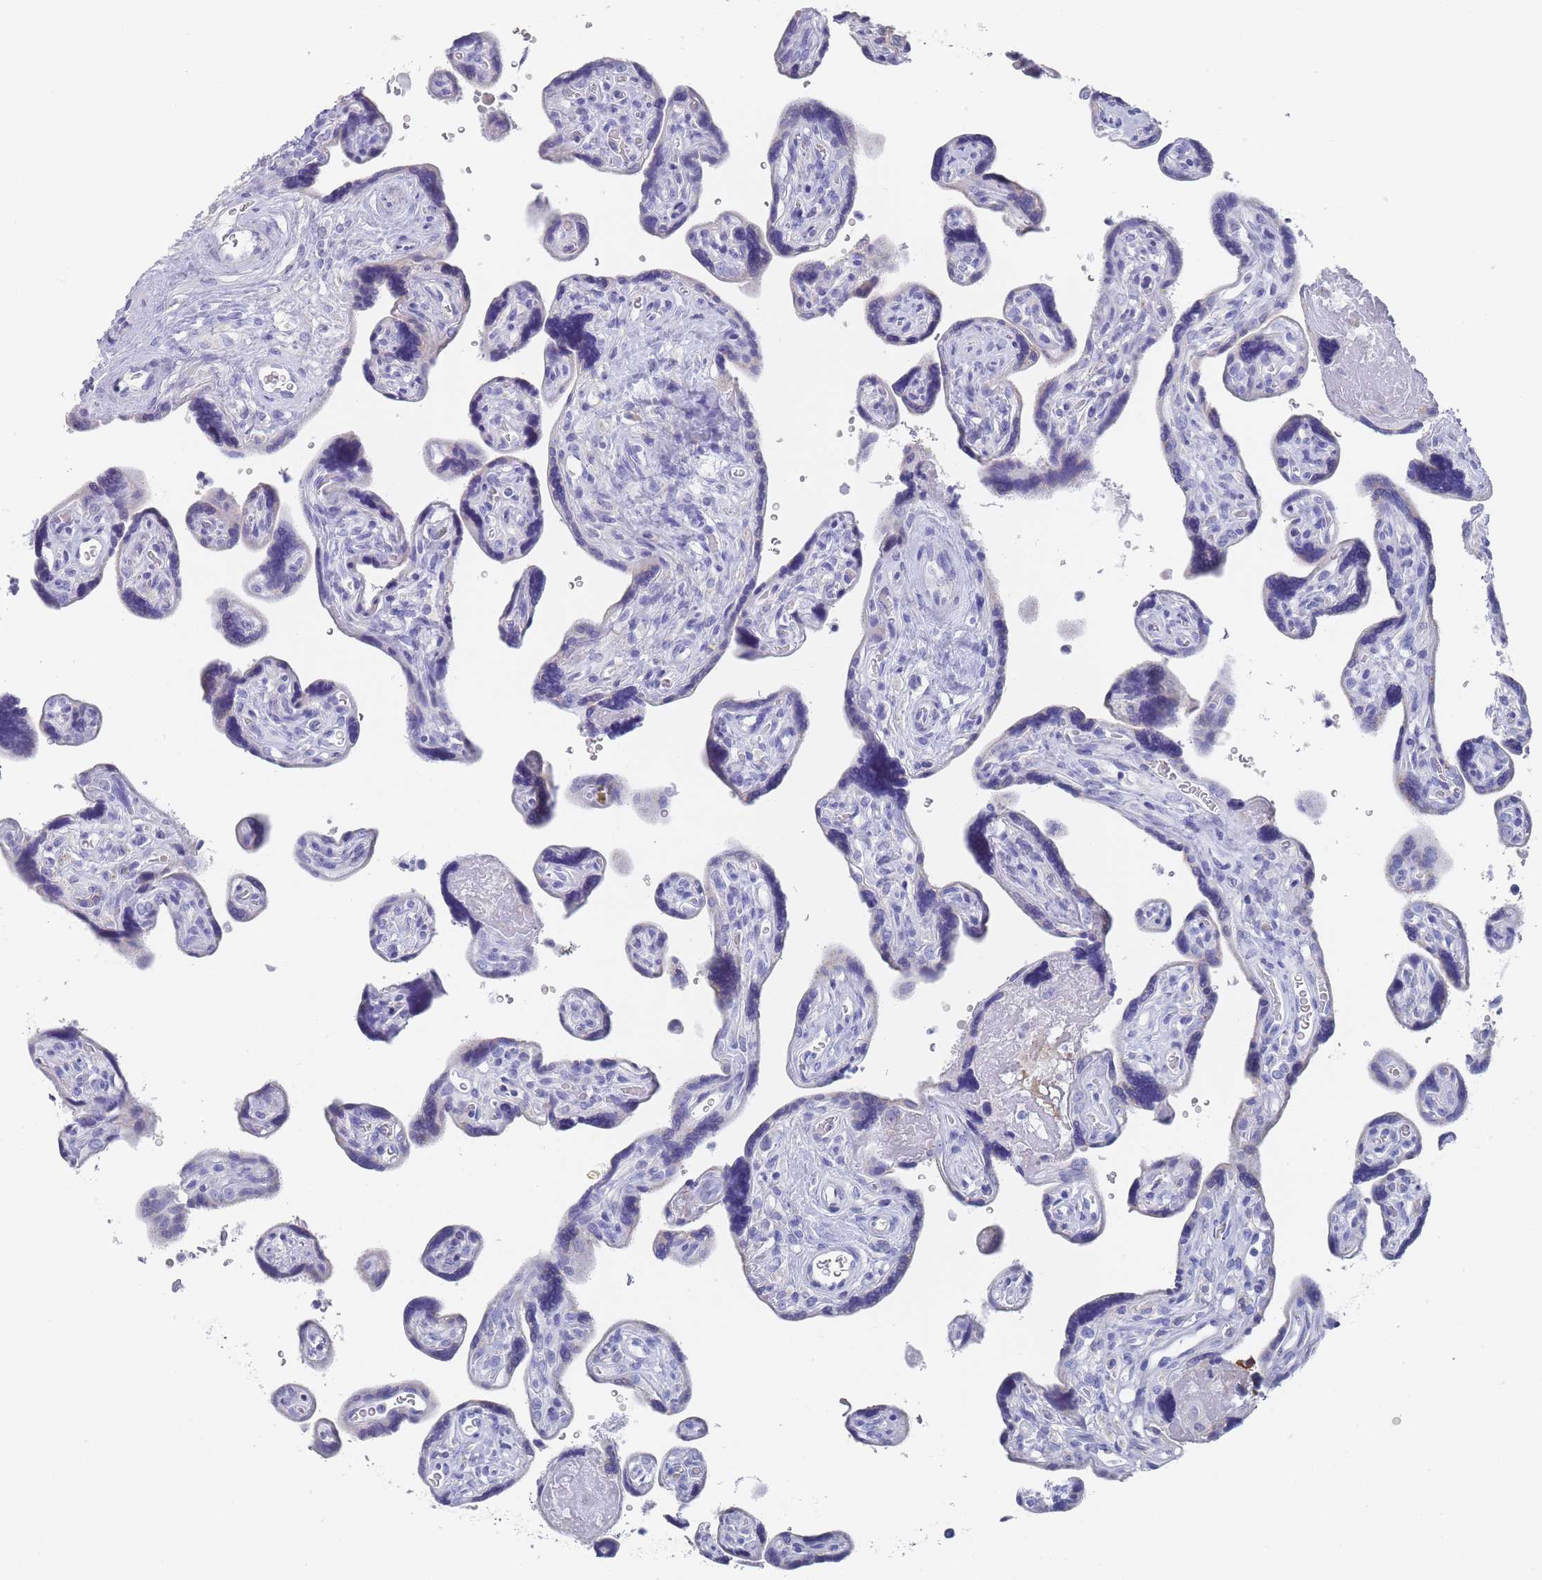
{"staining": {"intensity": "negative", "quantity": "none", "location": "none"}, "tissue": "placenta", "cell_type": "Decidual cells", "image_type": "normal", "snomed": [{"axis": "morphology", "description": "Normal tissue, NOS"}, {"axis": "topography", "description": "Placenta"}], "caption": "High magnification brightfield microscopy of benign placenta stained with DAB (3,3'-diaminobenzidine) (brown) and counterstained with hematoxylin (blue): decidual cells show no significant expression. The staining is performed using DAB (3,3'-diaminobenzidine) brown chromogen with nuclei counter-stained in using hematoxylin.", "gene": "SCCPDH", "patient": {"sex": "female", "age": 39}}